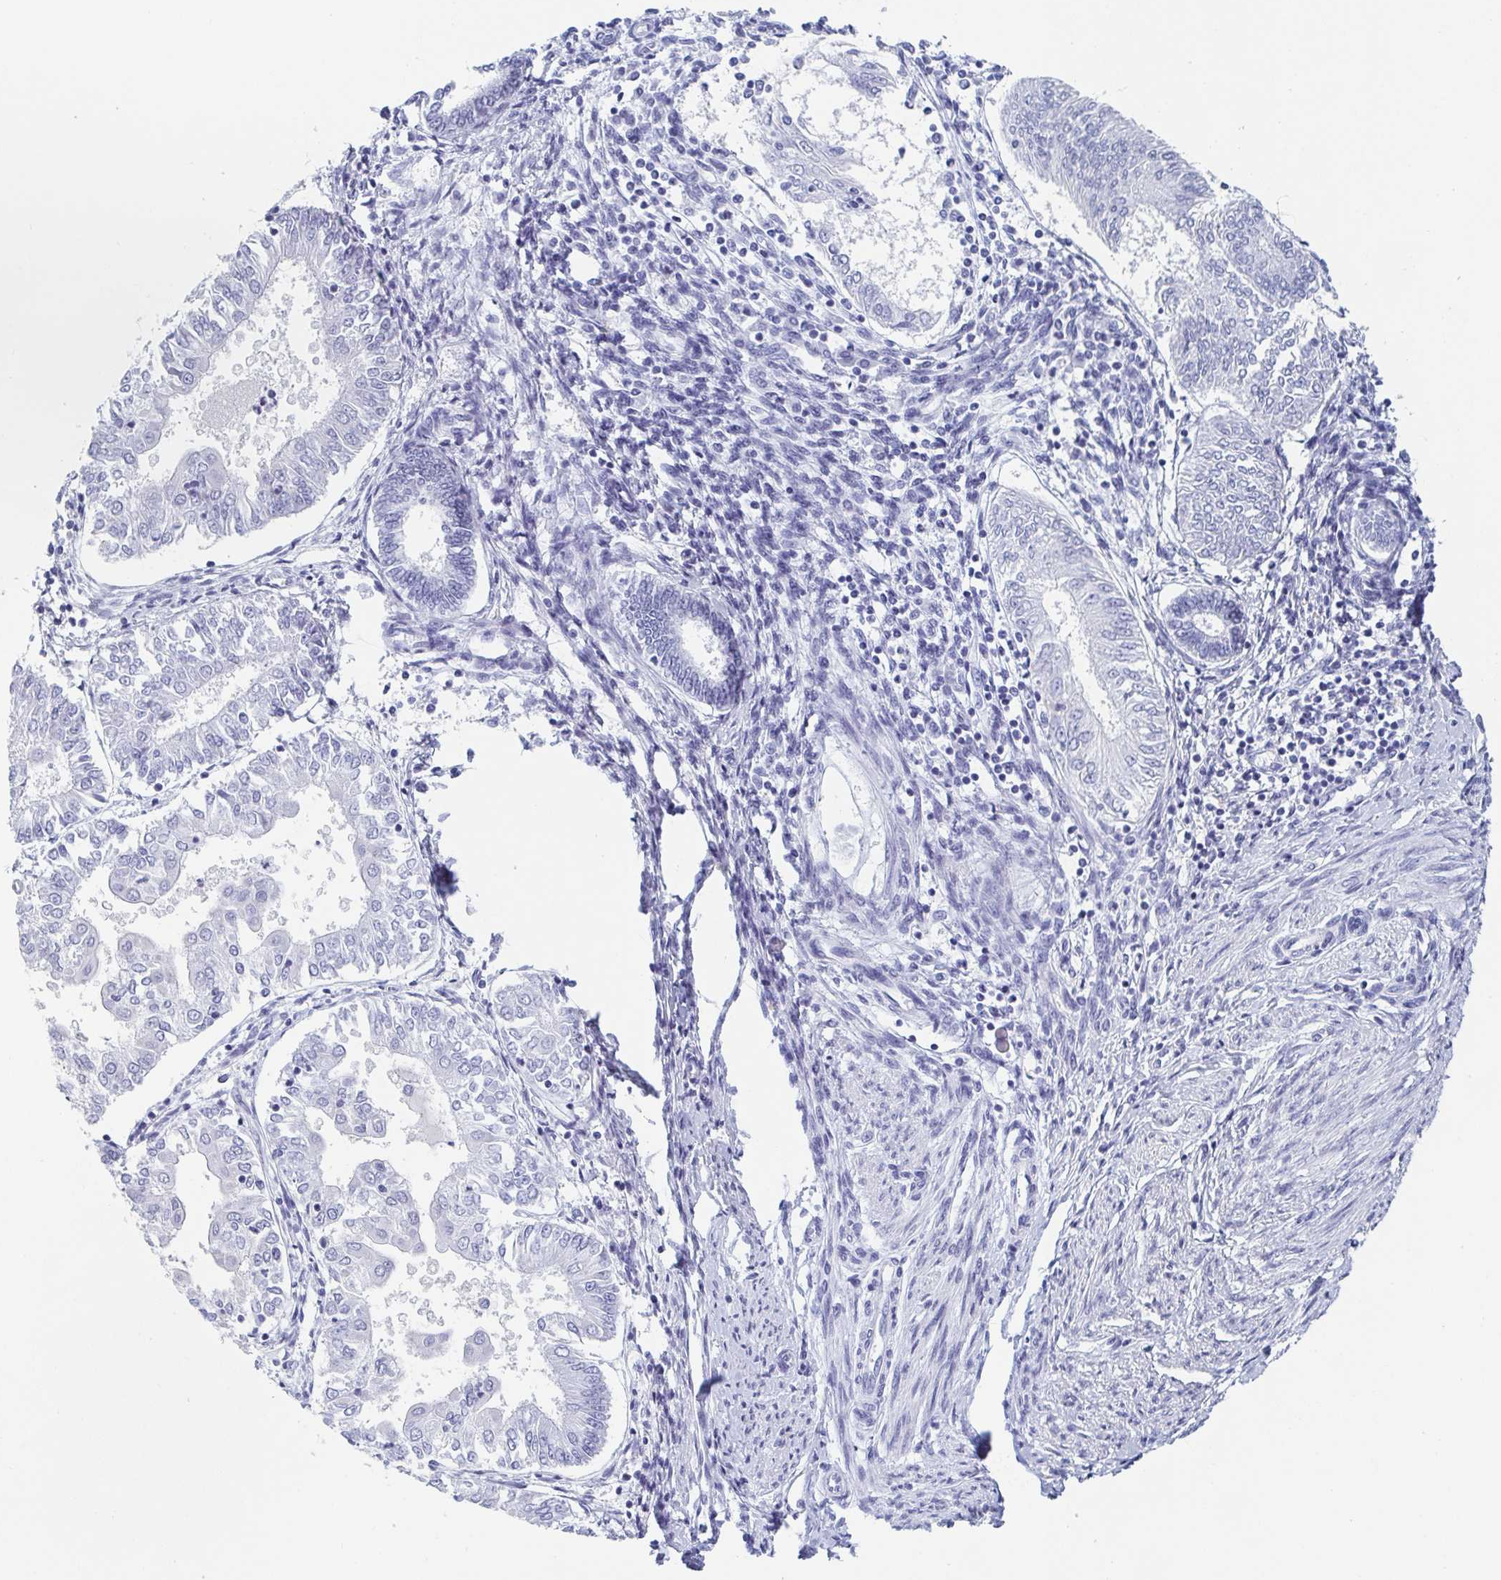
{"staining": {"intensity": "negative", "quantity": "none", "location": "none"}, "tissue": "endometrial cancer", "cell_type": "Tumor cells", "image_type": "cancer", "snomed": [{"axis": "morphology", "description": "Adenocarcinoma, NOS"}, {"axis": "topography", "description": "Endometrium"}], "caption": "DAB immunohistochemical staining of endometrial cancer (adenocarcinoma) reveals no significant expression in tumor cells. The staining was performed using DAB to visualize the protein expression in brown, while the nuclei were stained in blue with hematoxylin (Magnification: 20x).", "gene": "REG4", "patient": {"sex": "female", "age": 68}}